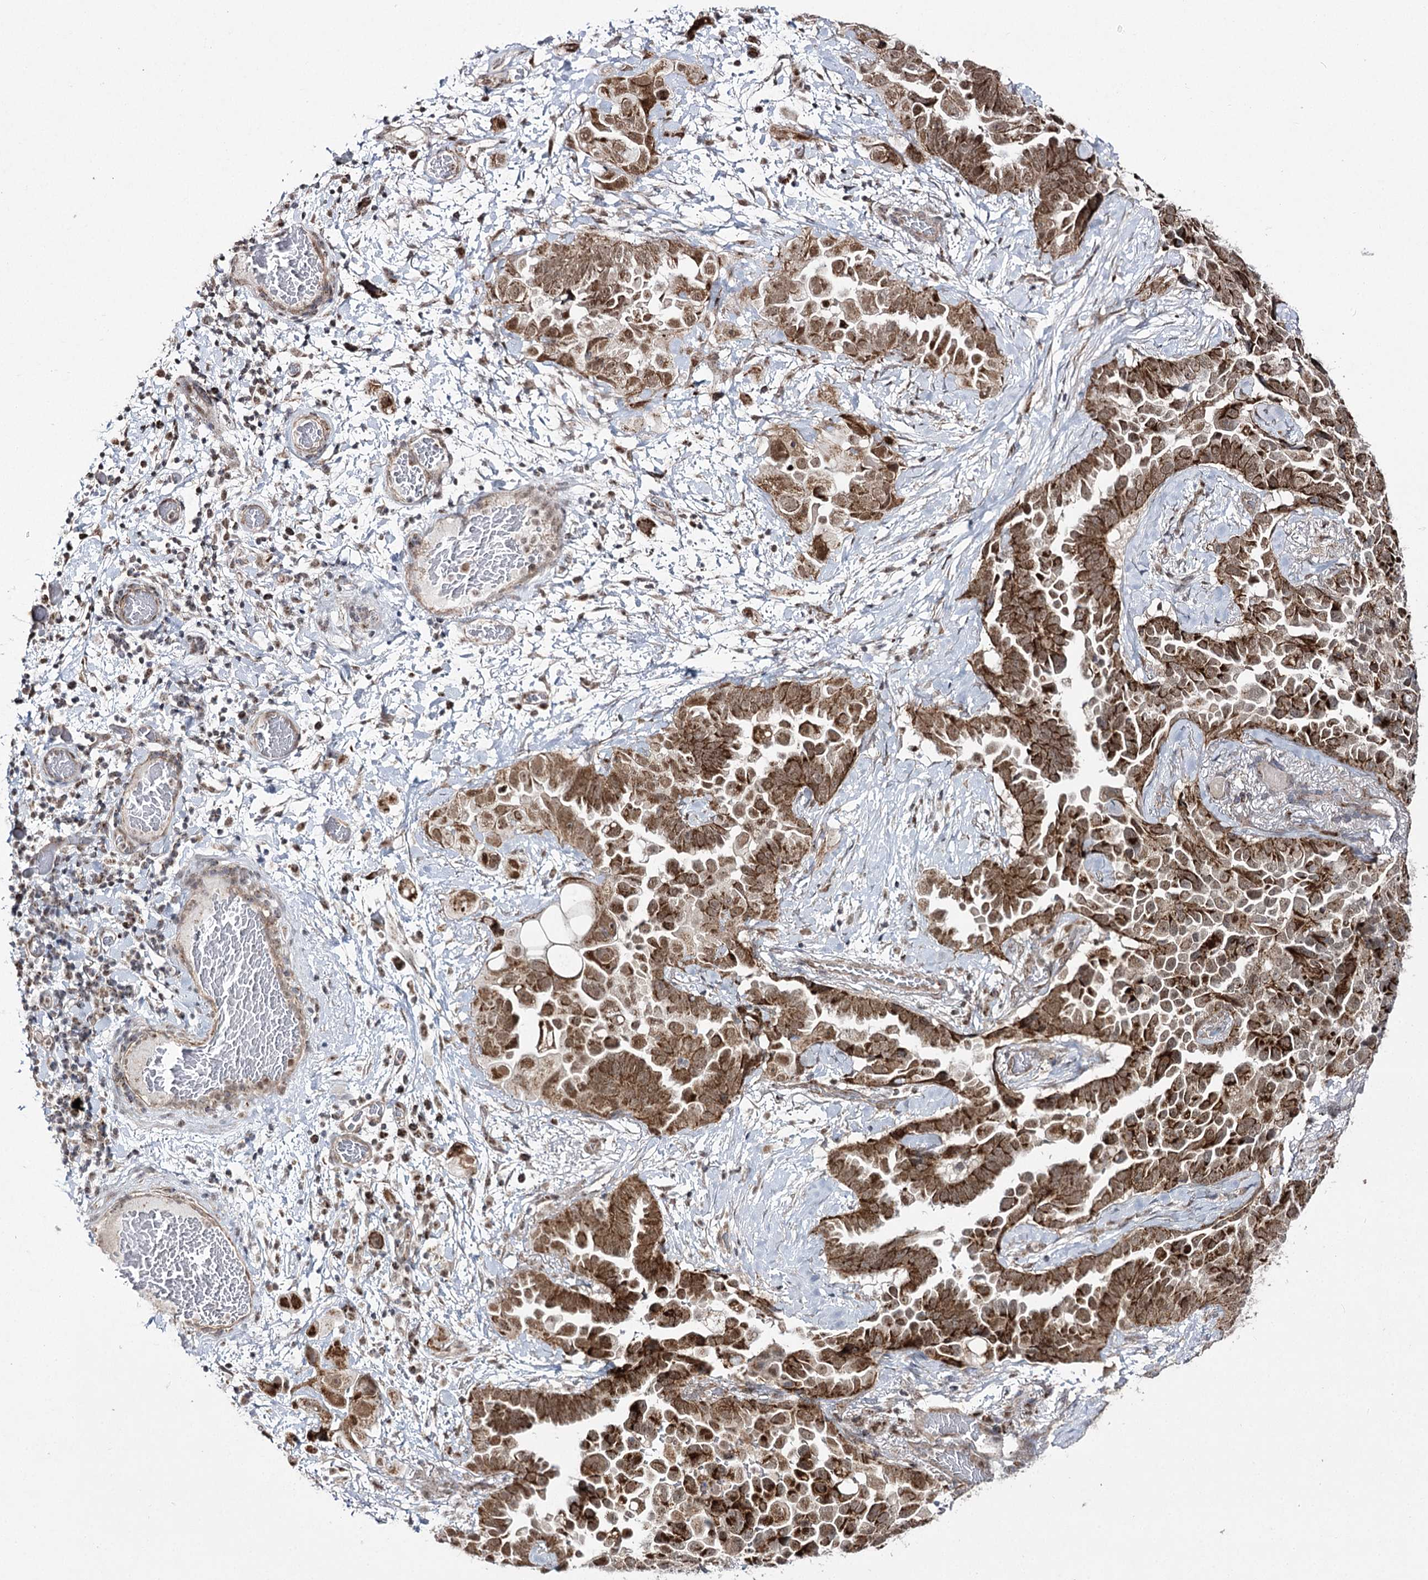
{"staining": {"intensity": "strong", "quantity": ">75%", "location": "cytoplasmic/membranous"}, "tissue": "lung cancer", "cell_type": "Tumor cells", "image_type": "cancer", "snomed": [{"axis": "morphology", "description": "Adenocarcinoma, NOS"}, {"axis": "topography", "description": "Lung"}], "caption": "Lung cancer (adenocarcinoma) stained with a protein marker displays strong staining in tumor cells.", "gene": "SLC4A1AP", "patient": {"sex": "female", "age": 67}}